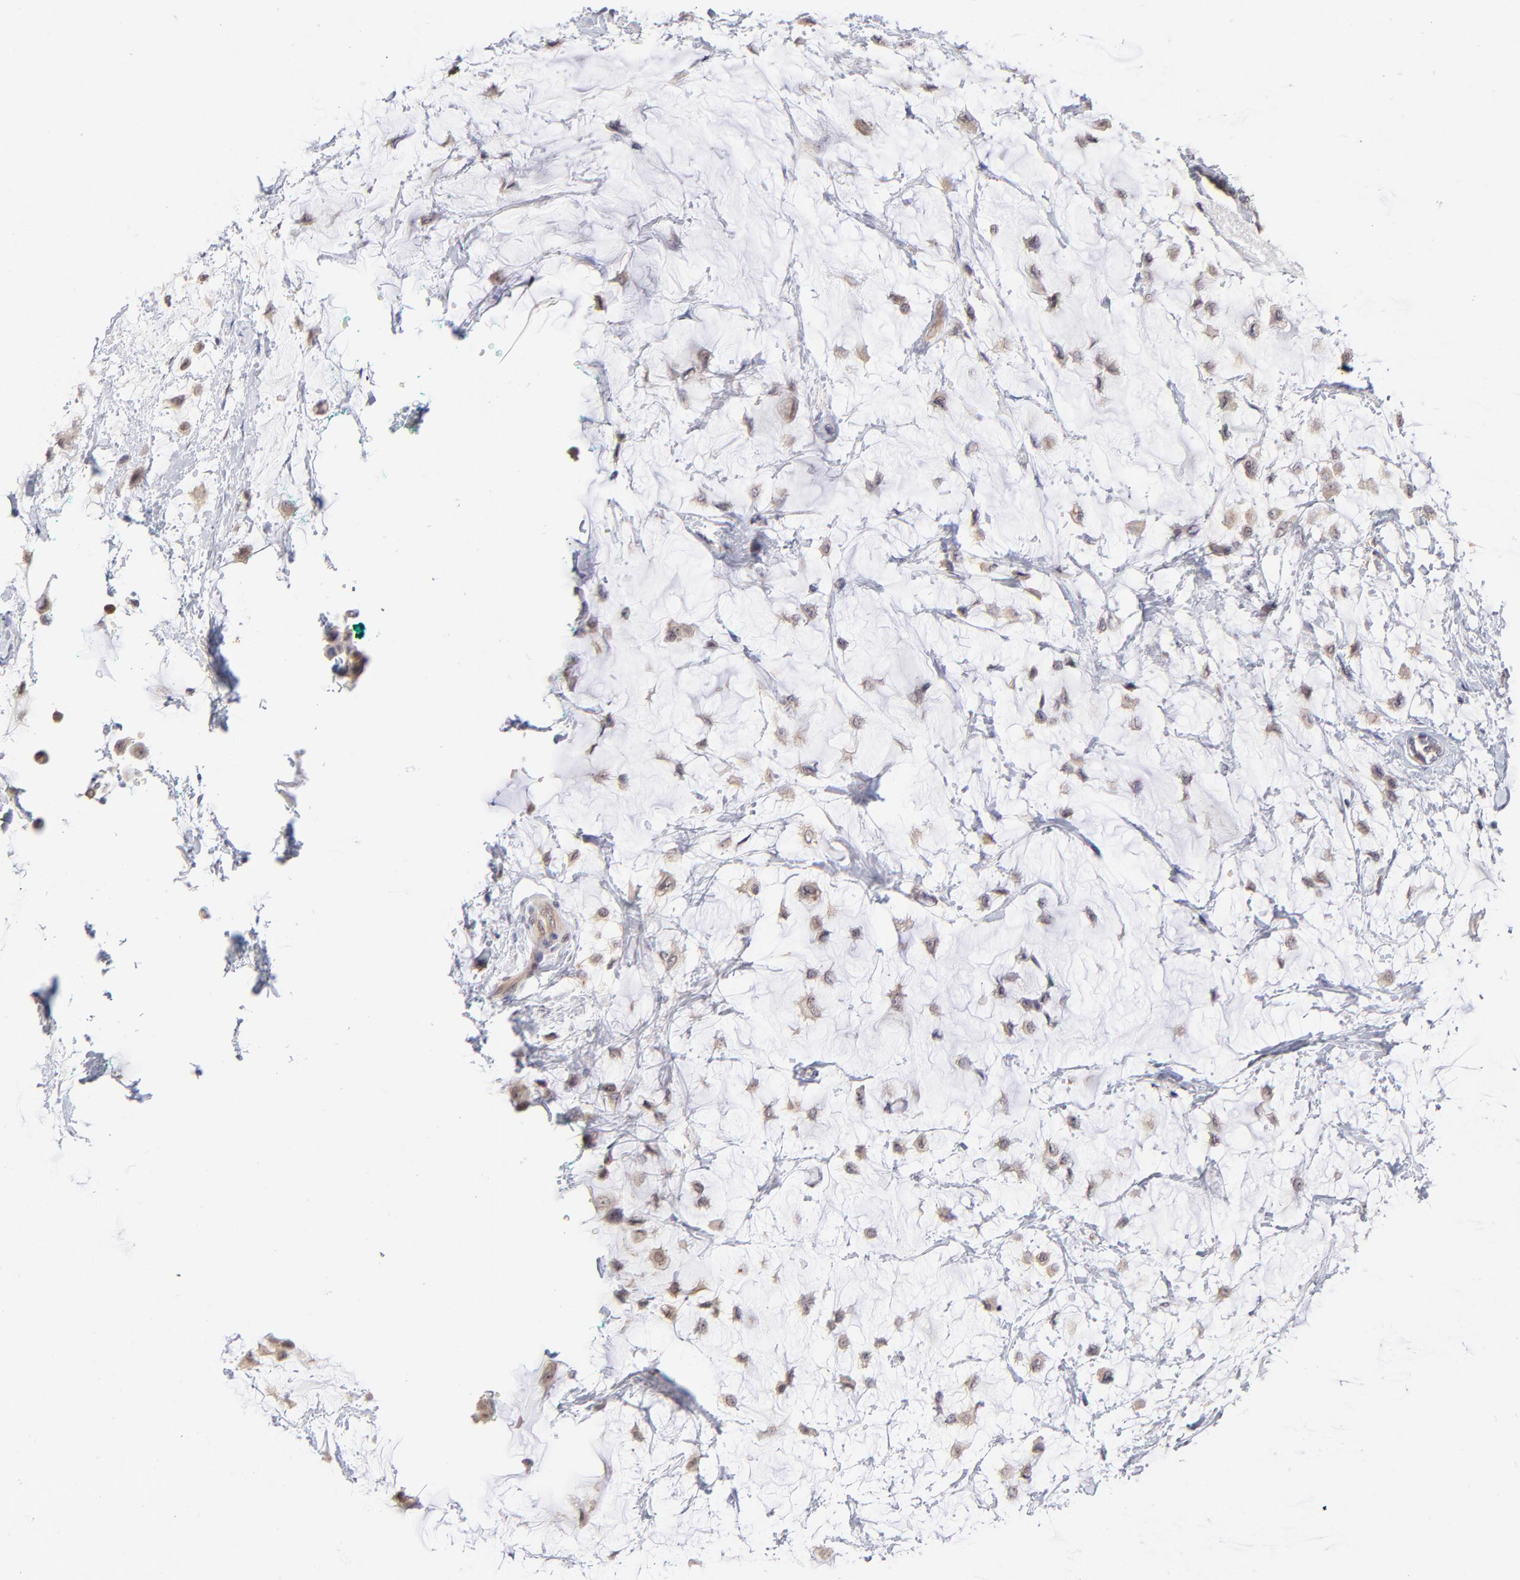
{"staining": {"intensity": "moderate", "quantity": ">75%", "location": "cytoplasmic/membranous"}, "tissue": "breast cancer", "cell_type": "Tumor cells", "image_type": "cancer", "snomed": [{"axis": "morphology", "description": "Lobular carcinoma"}, {"axis": "topography", "description": "Breast"}], "caption": "Protein staining of lobular carcinoma (breast) tissue demonstrates moderate cytoplasmic/membranous positivity in approximately >75% of tumor cells.", "gene": "ZNF10", "patient": {"sex": "female", "age": 85}}